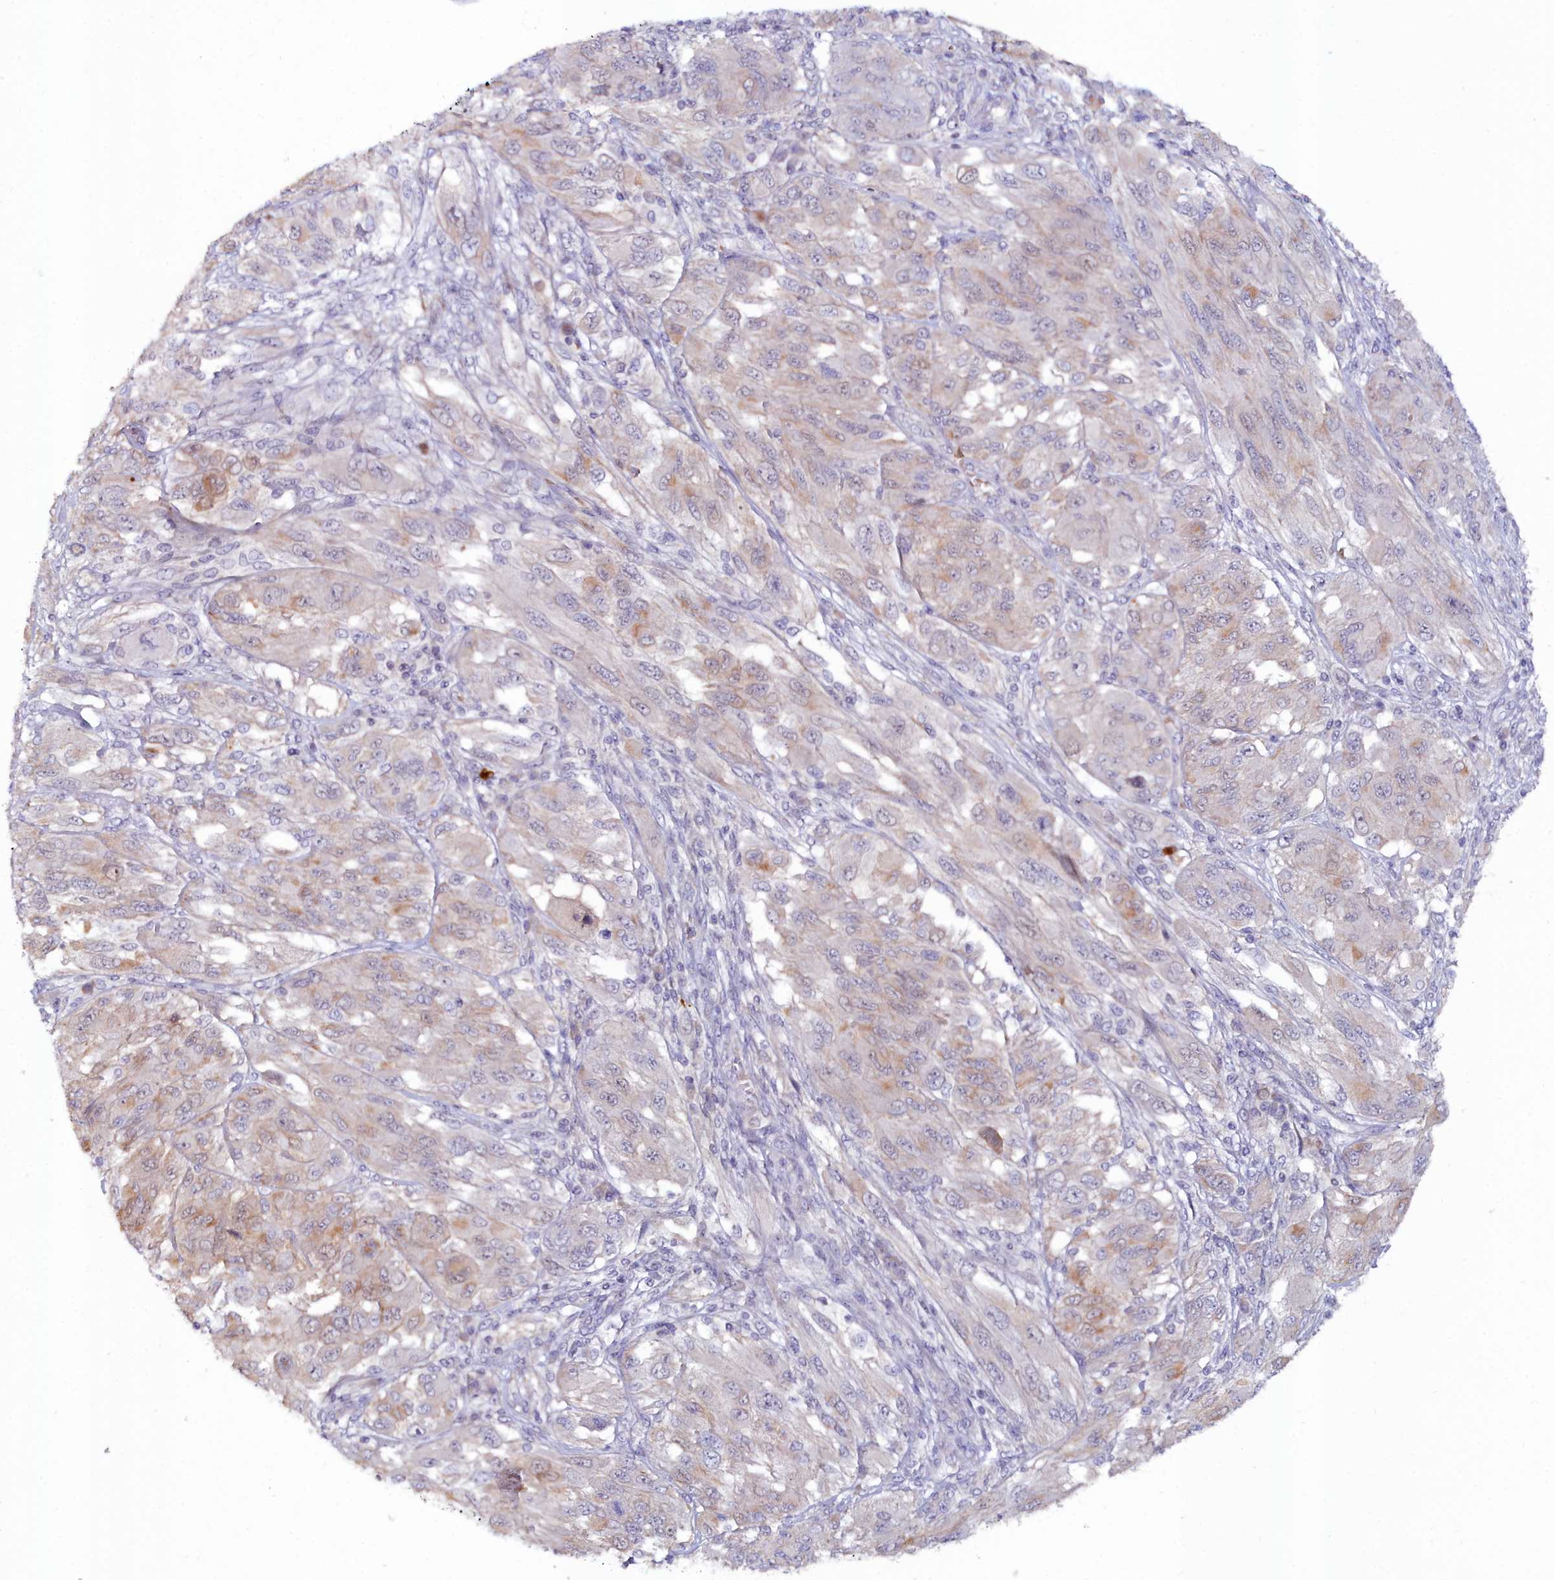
{"staining": {"intensity": "weak", "quantity": "25%-75%", "location": "cytoplasmic/membranous"}, "tissue": "melanoma", "cell_type": "Tumor cells", "image_type": "cancer", "snomed": [{"axis": "morphology", "description": "Malignant melanoma, NOS"}, {"axis": "topography", "description": "Skin"}], "caption": "Immunohistochemical staining of human malignant melanoma shows low levels of weak cytoplasmic/membranous protein expression in approximately 25%-75% of tumor cells.", "gene": "KCTD18", "patient": {"sex": "female", "age": 91}}